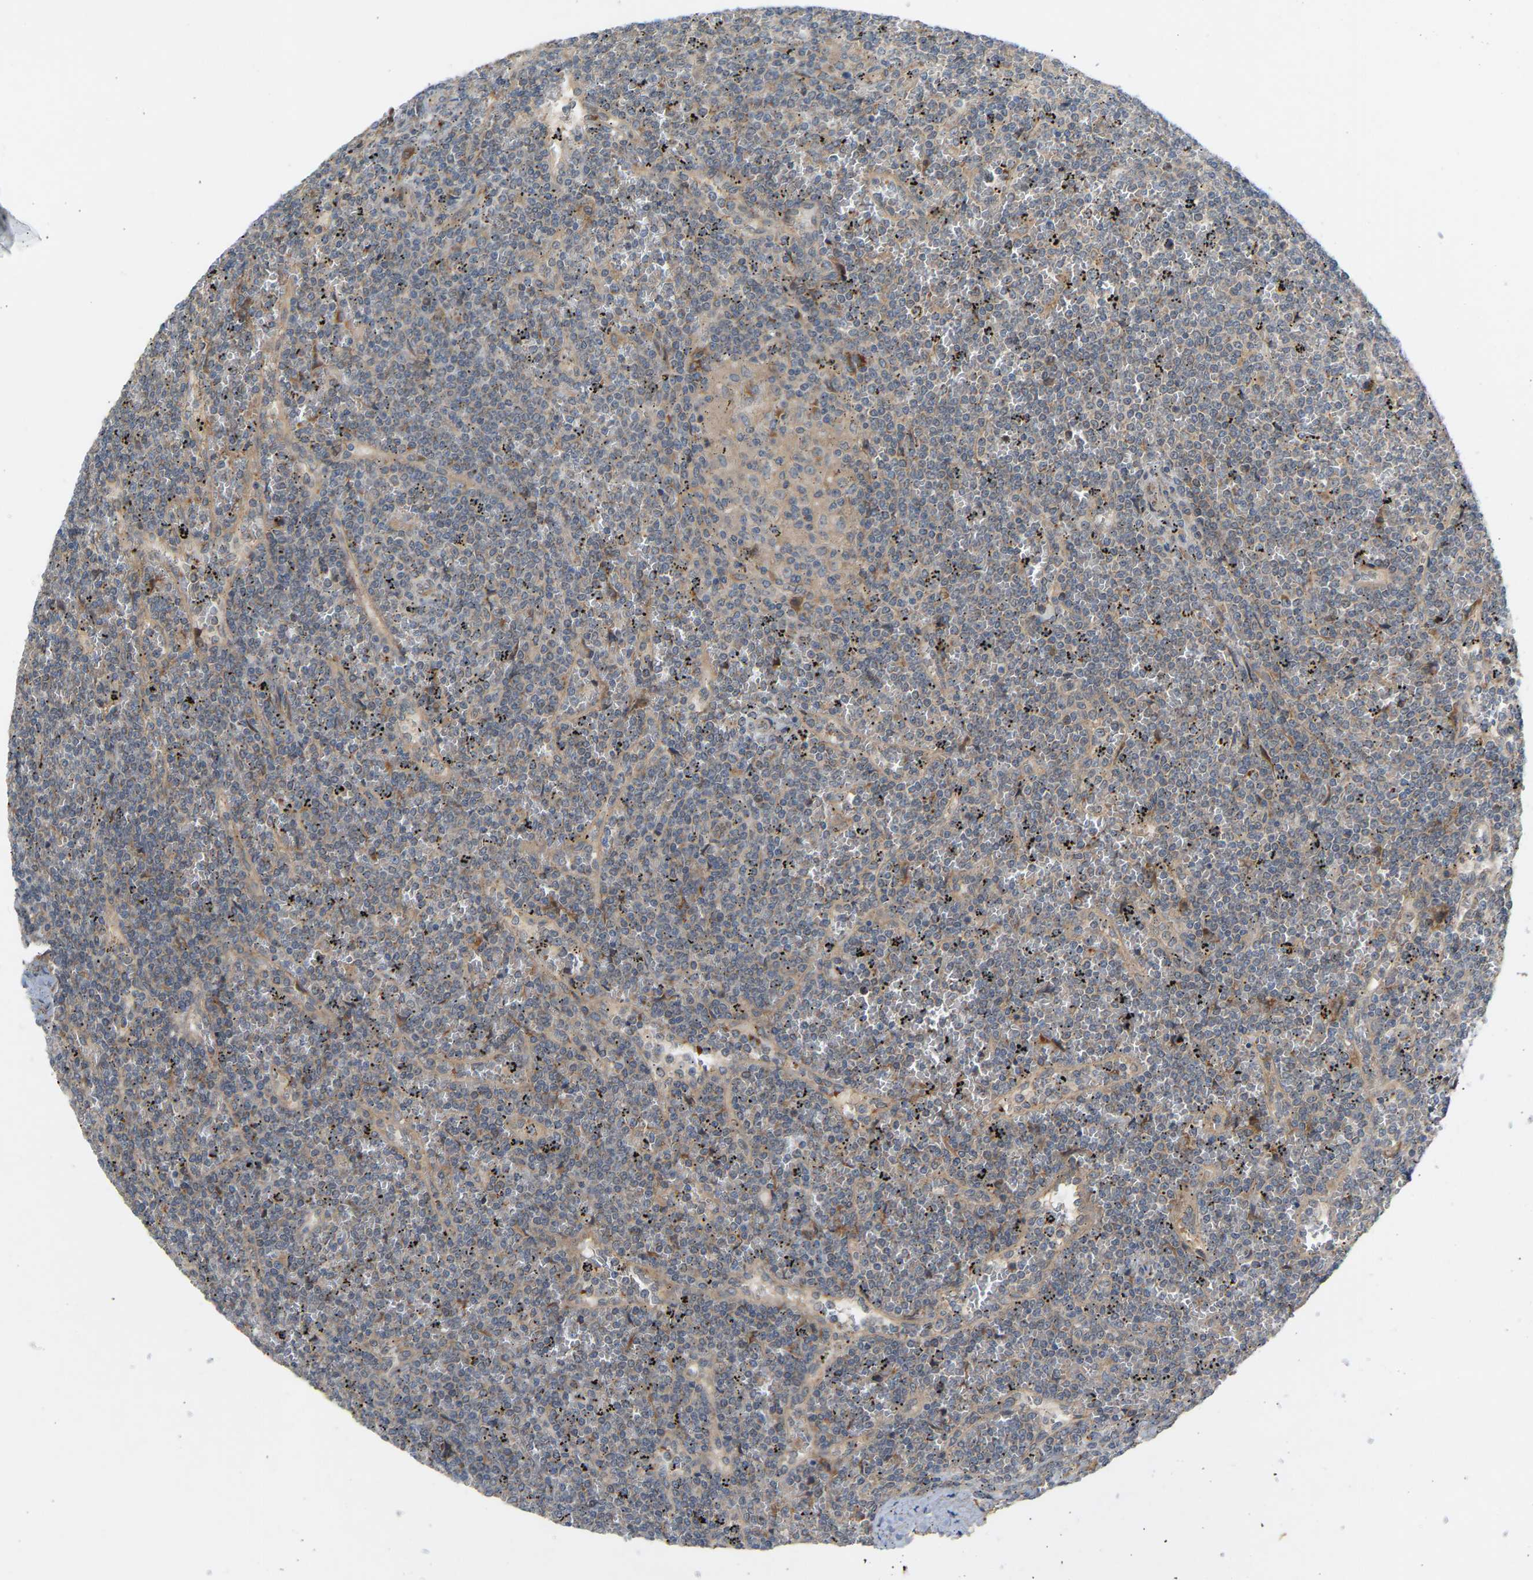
{"staining": {"intensity": "weak", "quantity": "<25%", "location": "cytoplasmic/membranous"}, "tissue": "lymphoma", "cell_type": "Tumor cells", "image_type": "cancer", "snomed": [{"axis": "morphology", "description": "Malignant lymphoma, non-Hodgkin's type, Low grade"}, {"axis": "topography", "description": "Spleen"}], "caption": "Low-grade malignant lymphoma, non-Hodgkin's type was stained to show a protein in brown. There is no significant positivity in tumor cells.", "gene": "PTCD1", "patient": {"sex": "female", "age": 19}}